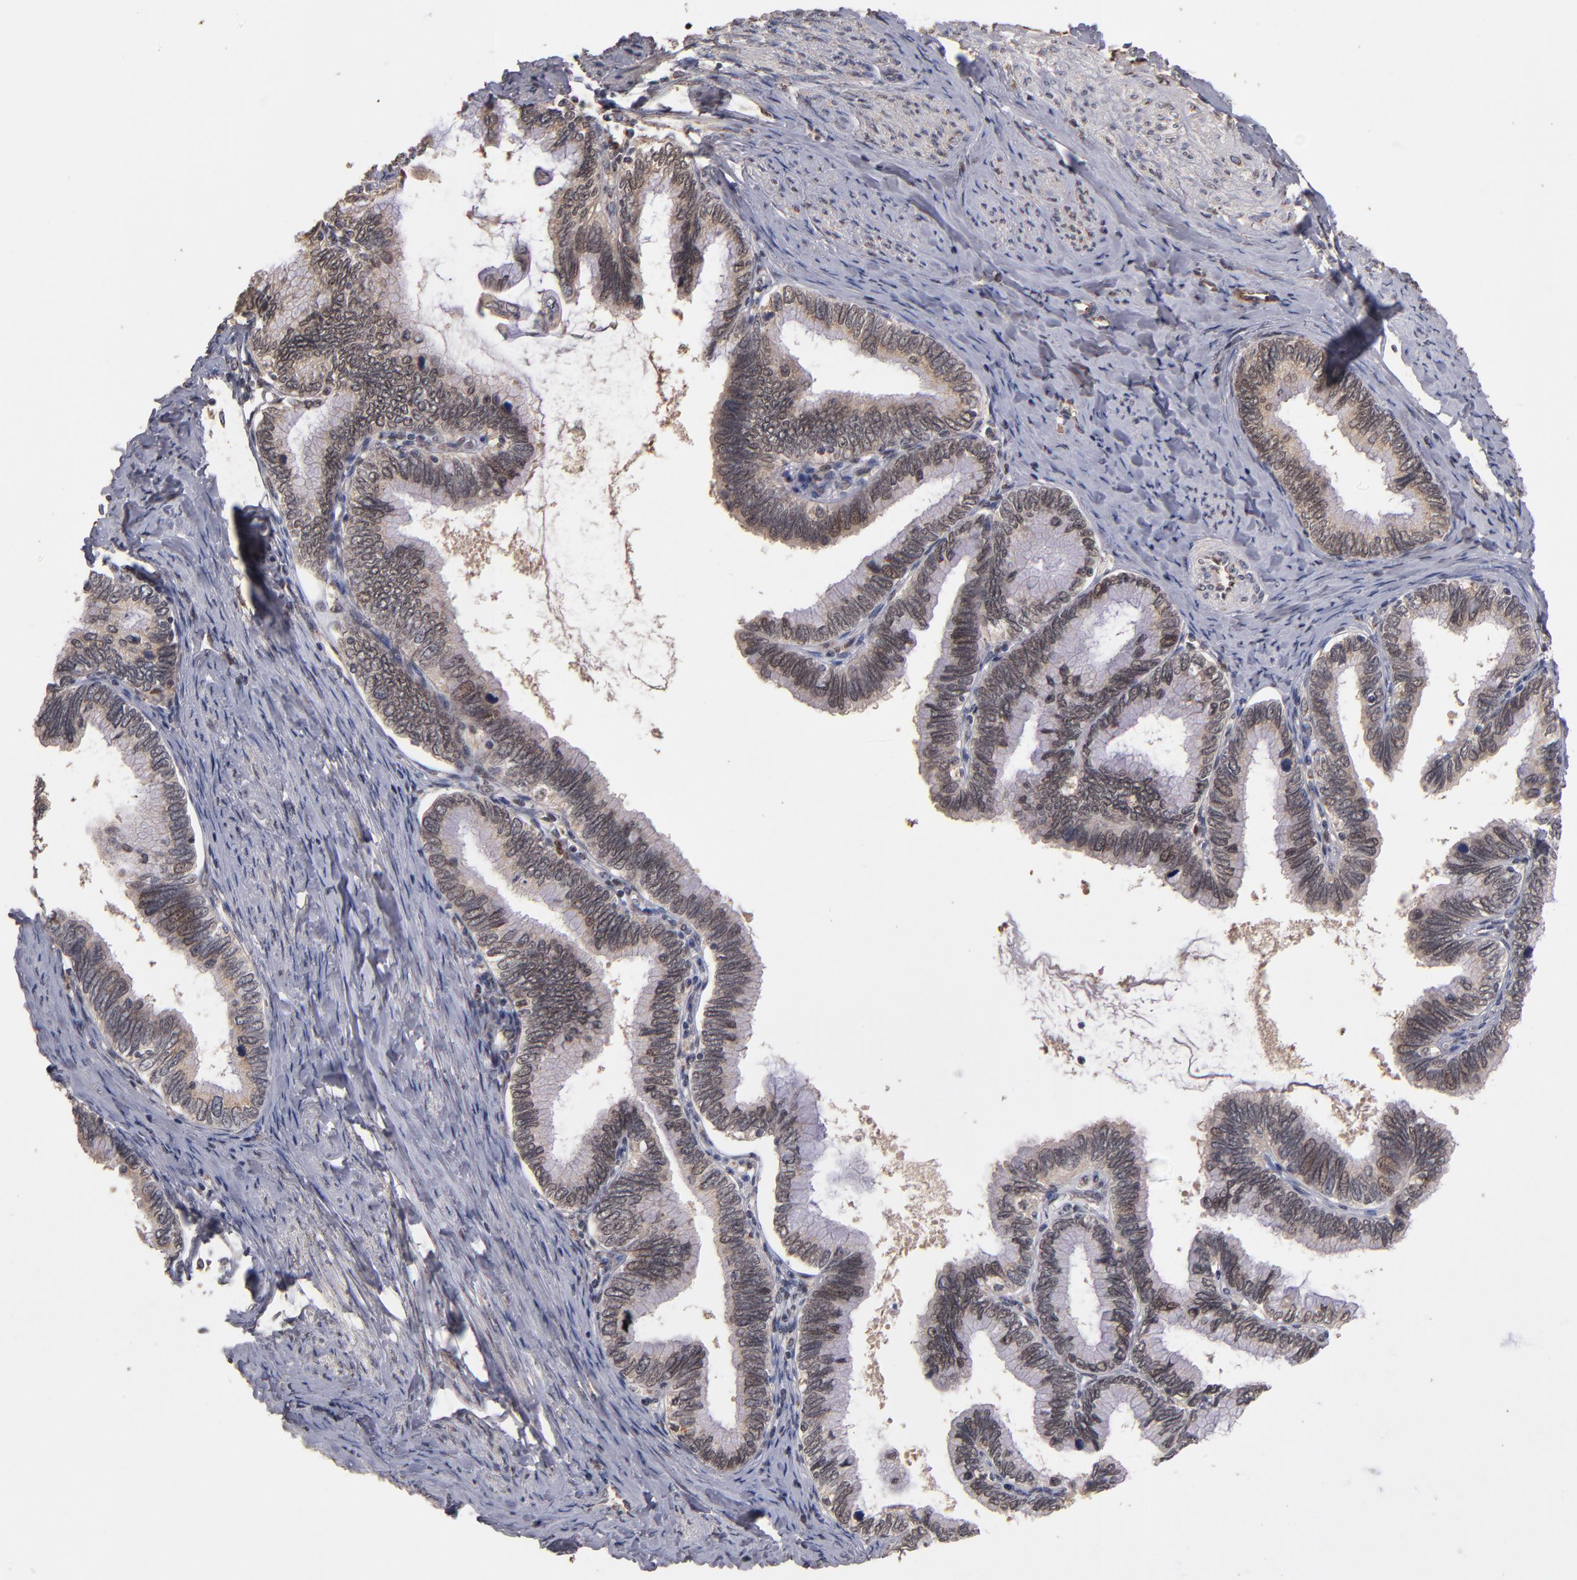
{"staining": {"intensity": "weak", "quantity": ">75%", "location": "nuclear"}, "tissue": "cervical cancer", "cell_type": "Tumor cells", "image_type": "cancer", "snomed": [{"axis": "morphology", "description": "Adenocarcinoma, NOS"}, {"axis": "topography", "description": "Cervix"}], "caption": "DAB (3,3'-diaminobenzidine) immunohistochemical staining of human adenocarcinoma (cervical) displays weak nuclear protein staining in approximately >75% of tumor cells.", "gene": "EAPP", "patient": {"sex": "female", "age": 49}}